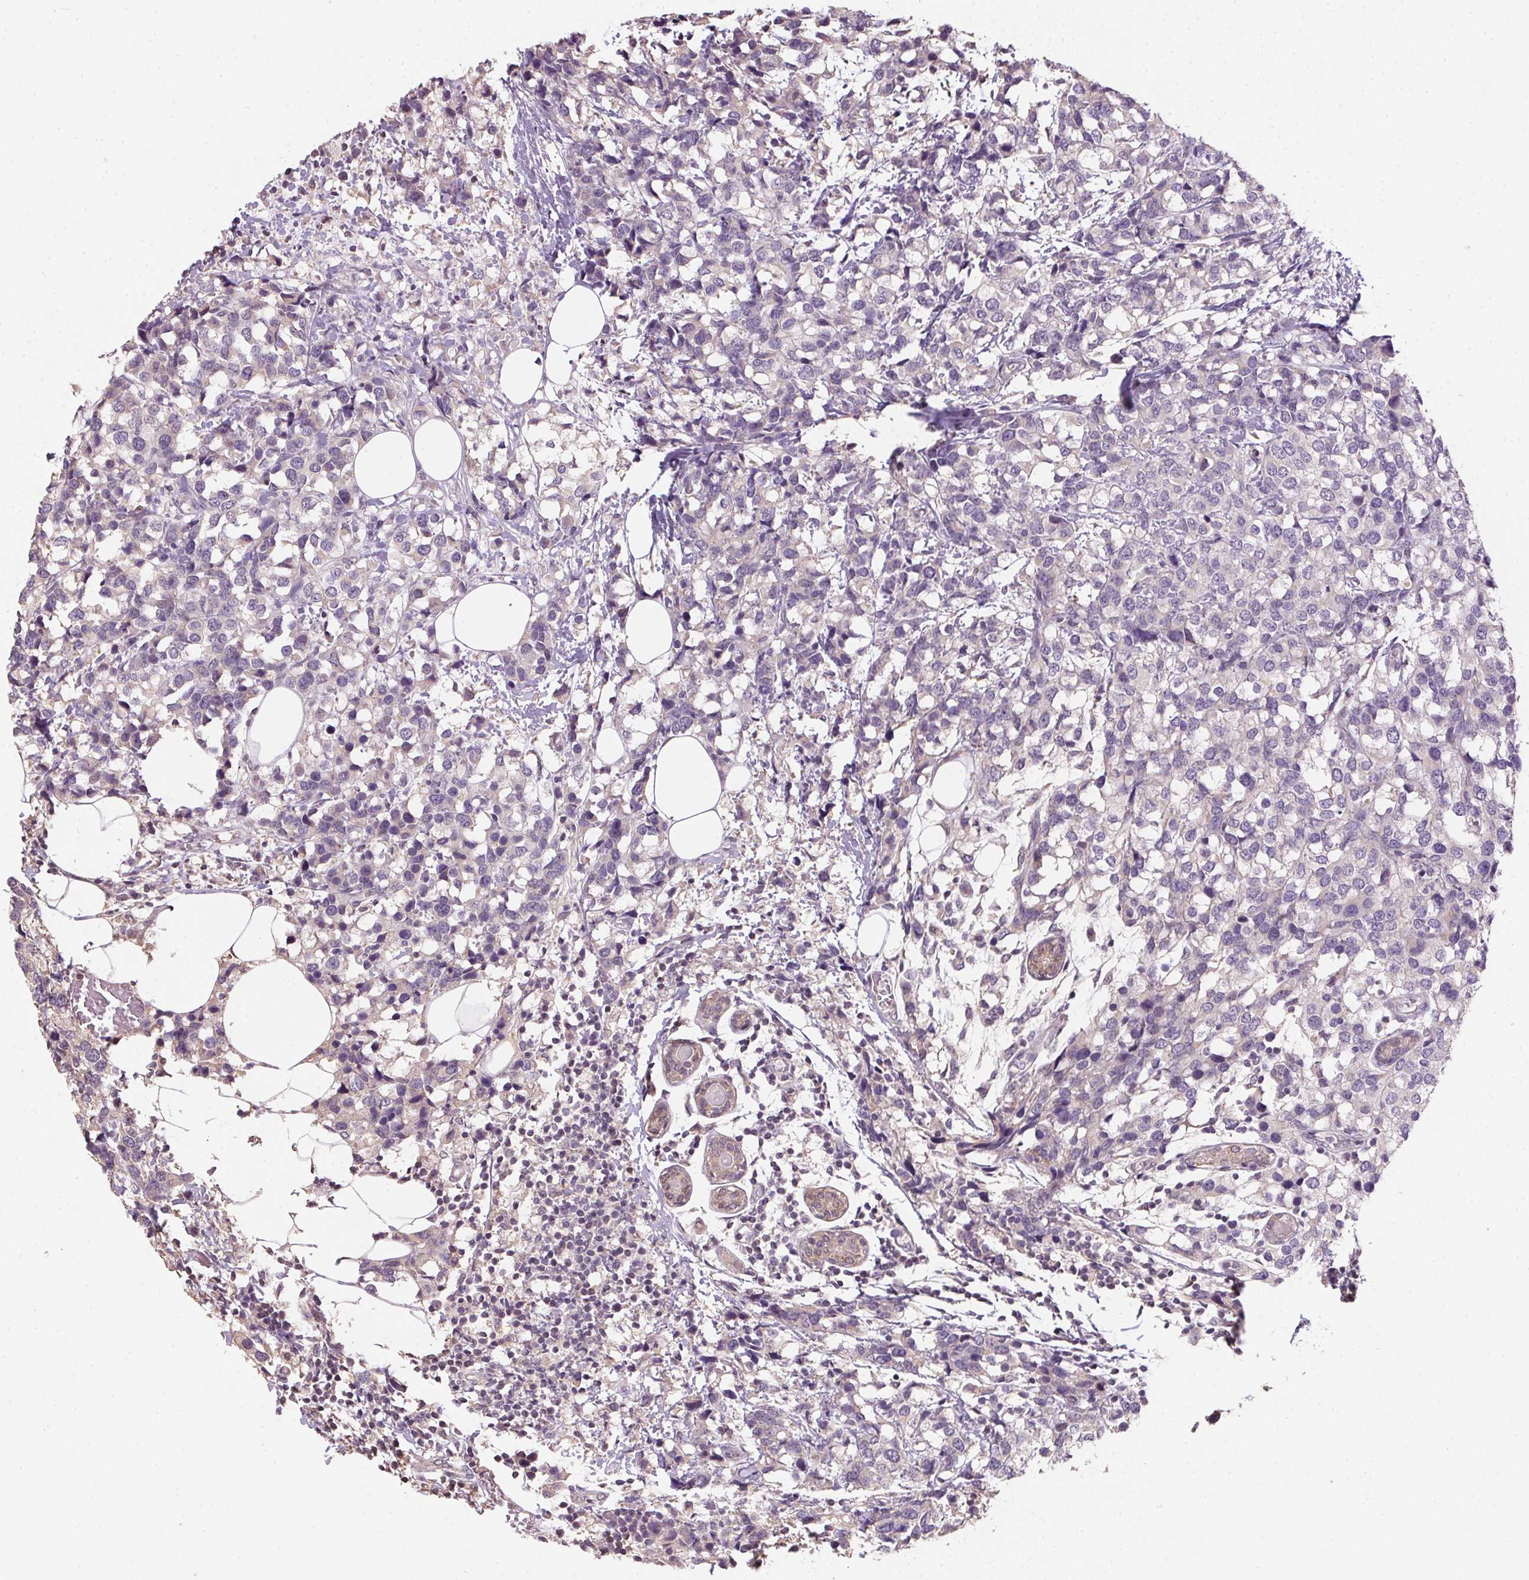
{"staining": {"intensity": "negative", "quantity": "none", "location": "none"}, "tissue": "breast cancer", "cell_type": "Tumor cells", "image_type": "cancer", "snomed": [{"axis": "morphology", "description": "Lobular carcinoma"}, {"axis": "topography", "description": "Breast"}], "caption": "Immunohistochemistry of human breast lobular carcinoma exhibits no positivity in tumor cells. (Brightfield microscopy of DAB (3,3'-diaminobenzidine) immunohistochemistry (IHC) at high magnification).", "gene": "ALDH8A1", "patient": {"sex": "female", "age": 59}}